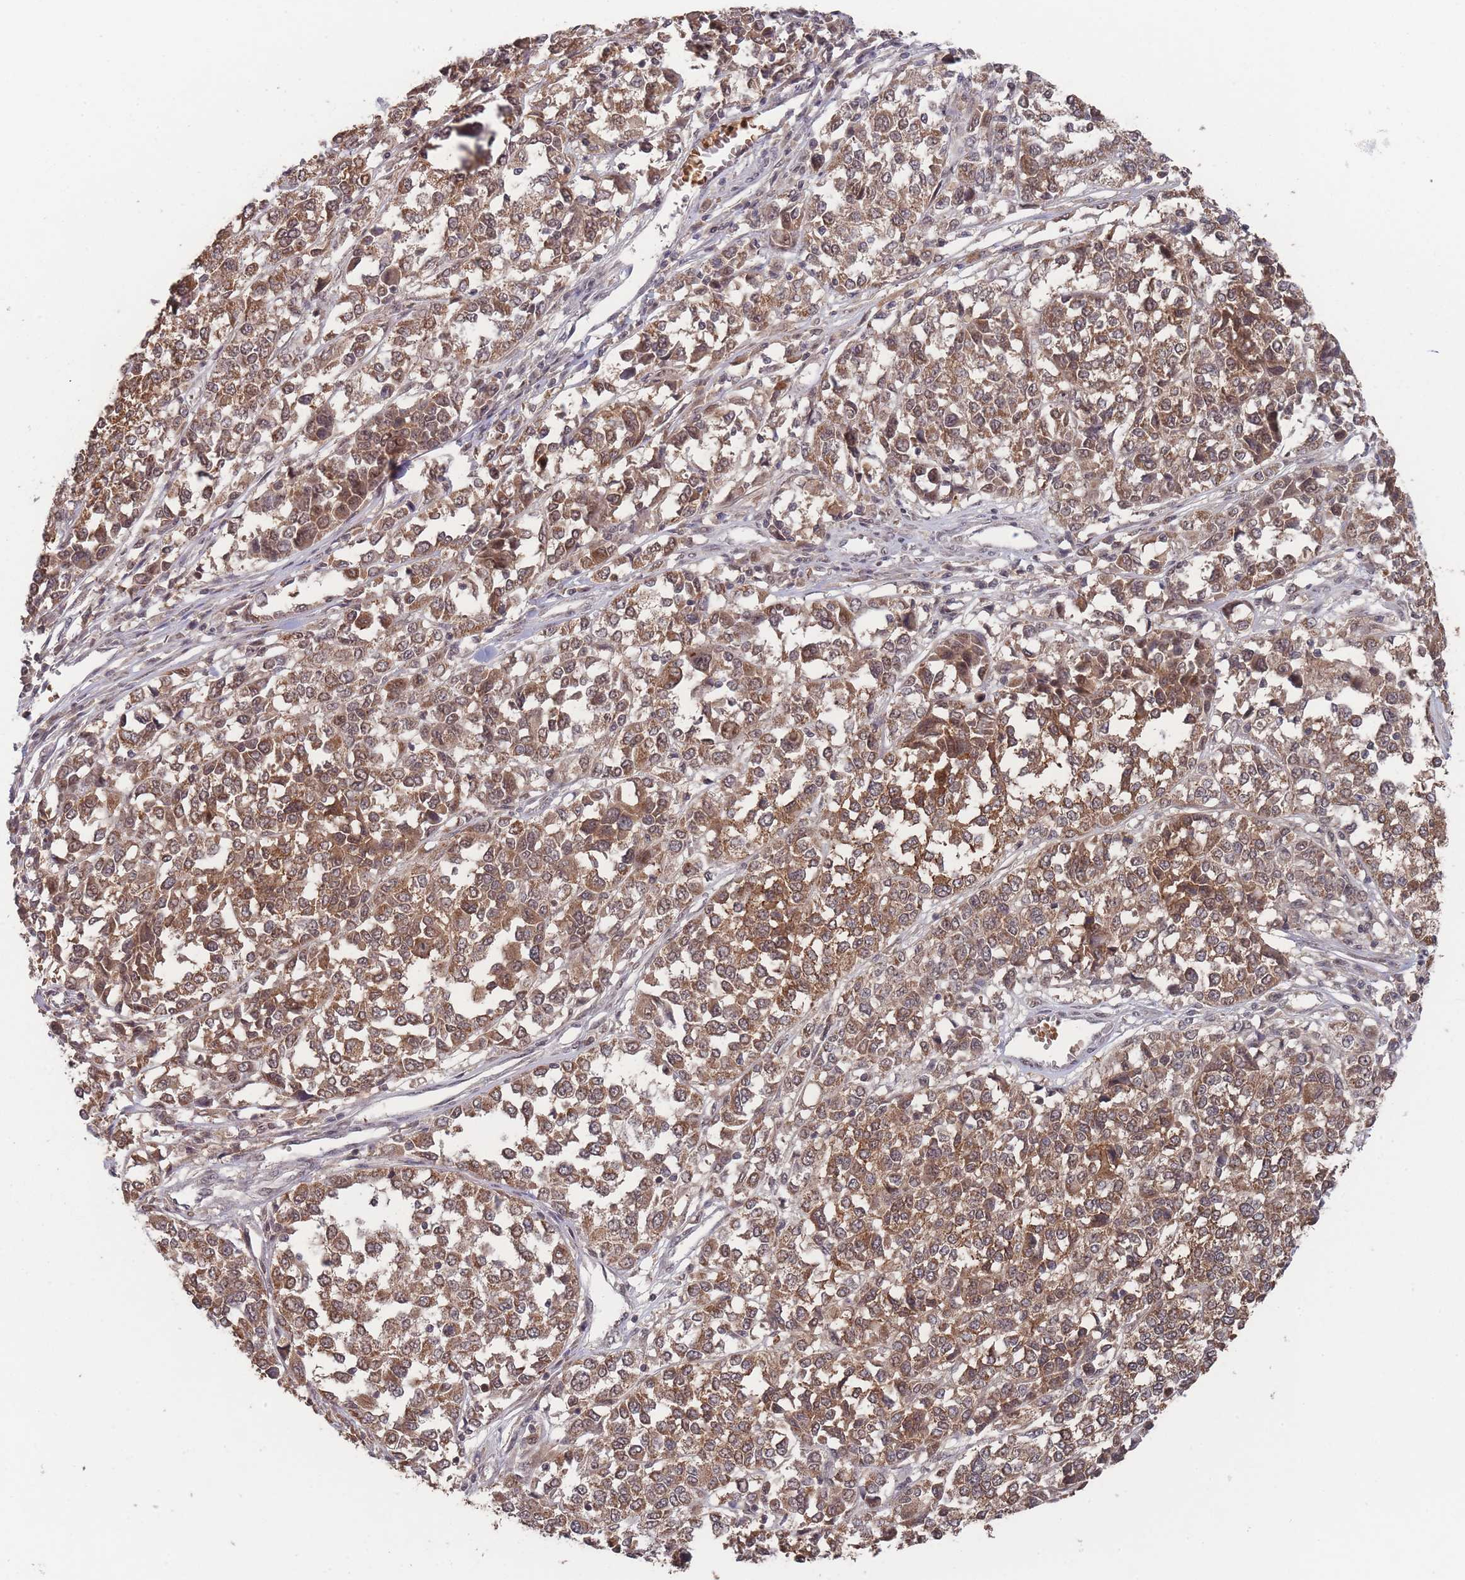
{"staining": {"intensity": "moderate", "quantity": ">75%", "location": "cytoplasmic/membranous"}, "tissue": "melanoma", "cell_type": "Tumor cells", "image_type": "cancer", "snomed": [{"axis": "morphology", "description": "Malignant melanoma, Metastatic site"}, {"axis": "topography", "description": "Lymph node"}], "caption": "Immunohistochemical staining of malignant melanoma (metastatic site) demonstrates medium levels of moderate cytoplasmic/membranous protein expression in about >75% of tumor cells.", "gene": "SF3B1", "patient": {"sex": "male", "age": 44}}